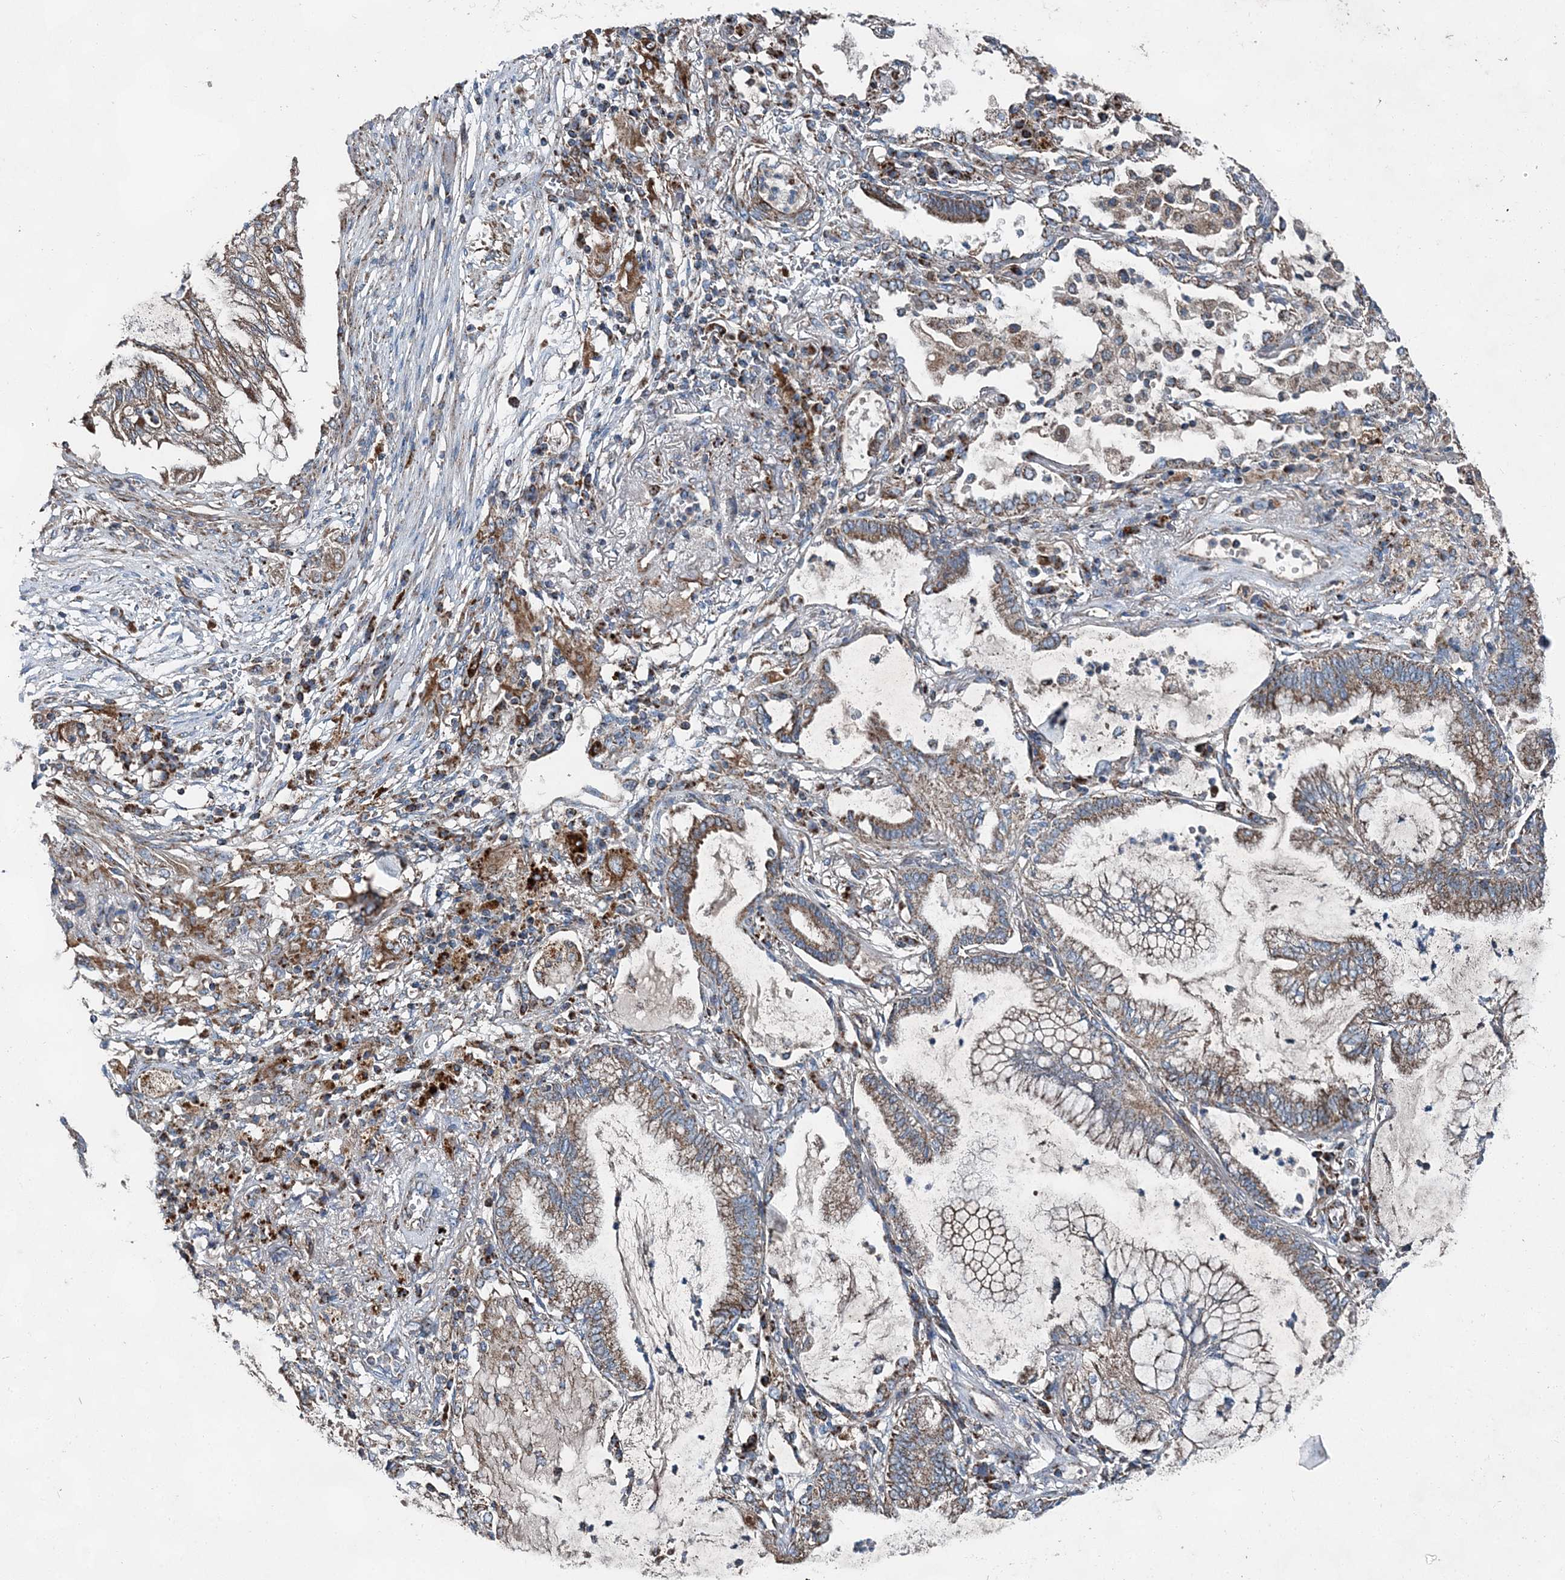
{"staining": {"intensity": "moderate", "quantity": "<25%", "location": "cytoplasmic/membranous"}, "tissue": "lung cancer", "cell_type": "Tumor cells", "image_type": "cancer", "snomed": [{"axis": "morphology", "description": "Adenocarcinoma, NOS"}, {"axis": "topography", "description": "Lung"}], "caption": "This is a micrograph of IHC staining of adenocarcinoma (lung), which shows moderate expression in the cytoplasmic/membranous of tumor cells.", "gene": "SPAG16", "patient": {"sex": "female", "age": 70}}